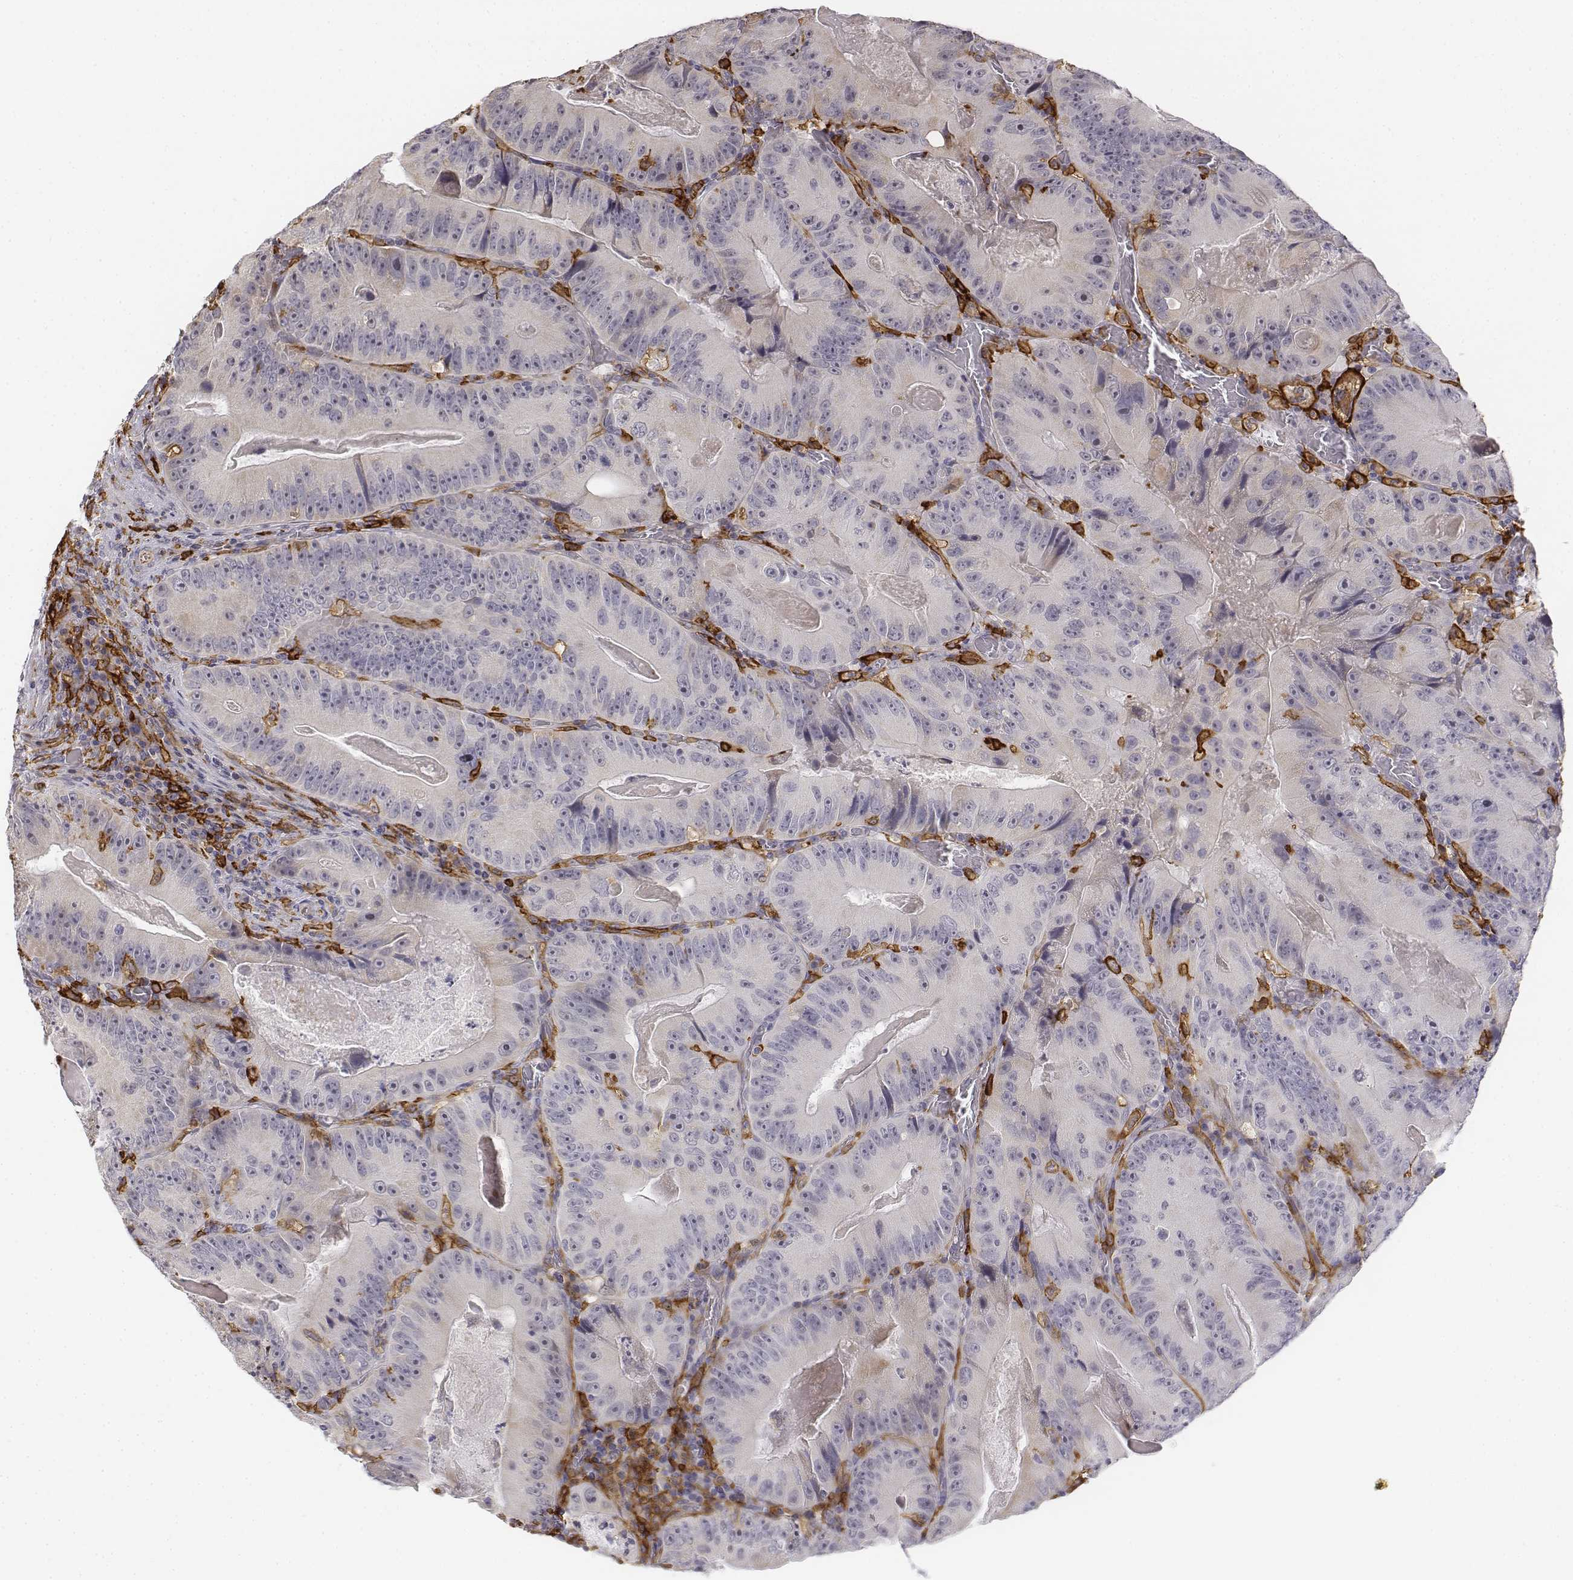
{"staining": {"intensity": "negative", "quantity": "none", "location": "none"}, "tissue": "colorectal cancer", "cell_type": "Tumor cells", "image_type": "cancer", "snomed": [{"axis": "morphology", "description": "Adenocarcinoma, NOS"}, {"axis": "topography", "description": "Colon"}], "caption": "Immunohistochemistry photomicrograph of human colorectal cancer (adenocarcinoma) stained for a protein (brown), which displays no expression in tumor cells. (Stains: DAB immunohistochemistry (IHC) with hematoxylin counter stain, Microscopy: brightfield microscopy at high magnification).", "gene": "CD14", "patient": {"sex": "female", "age": 86}}